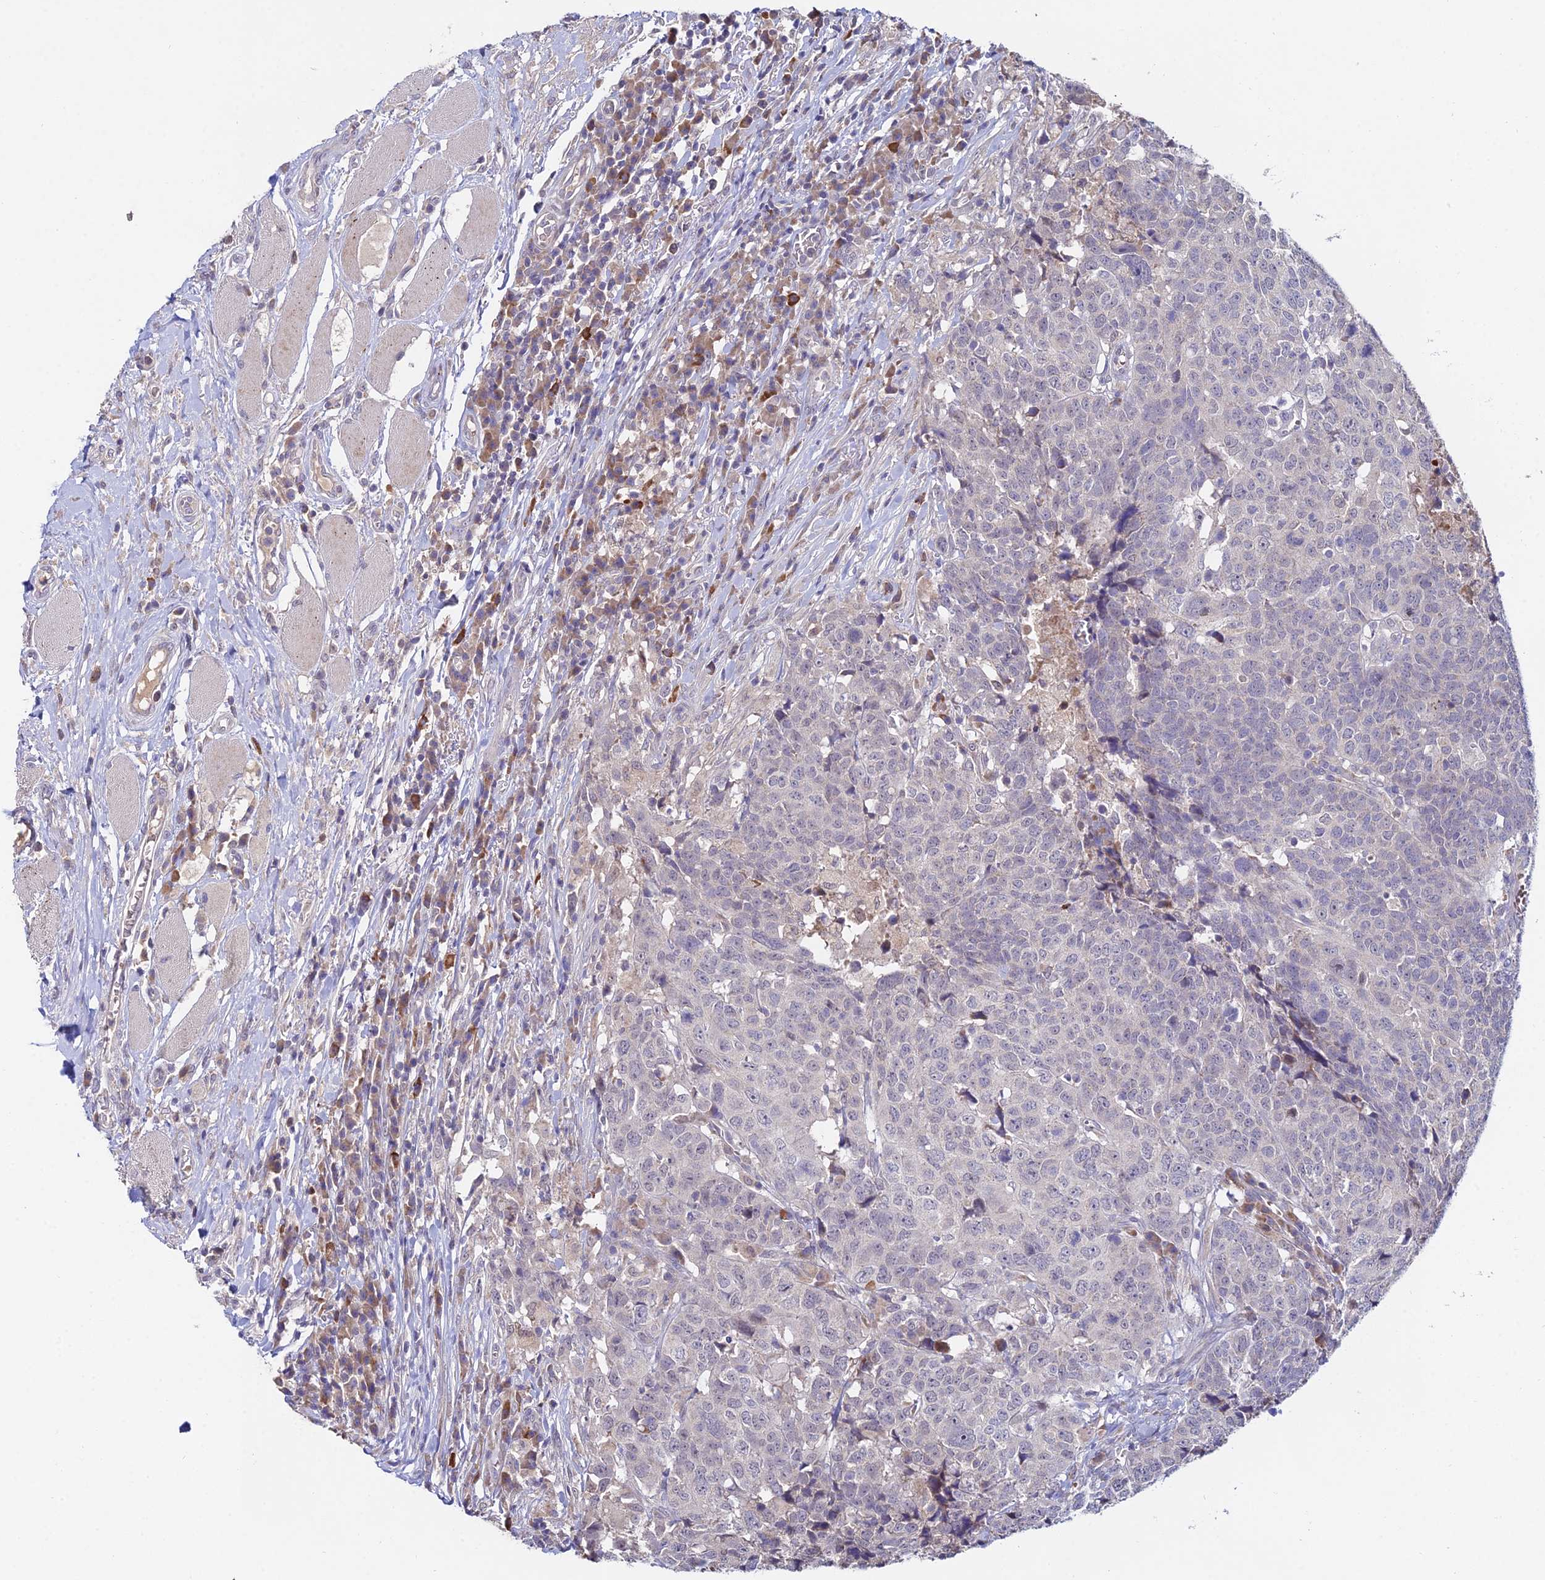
{"staining": {"intensity": "negative", "quantity": "none", "location": "none"}, "tissue": "head and neck cancer", "cell_type": "Tumor cells", "image_type": "cancer", "snomed": [{"axis": "morphology", "description": "Squamous cell carcinoma, NOS"}, {"axis": "topography", "description": "Head-Neck"}], "caption": "IHC of human squamous cell carcinoma (head and neck) shows no expression in tumor cells.", "gene": "WDR43", "patient": {"sex": "male", "age": 66}}